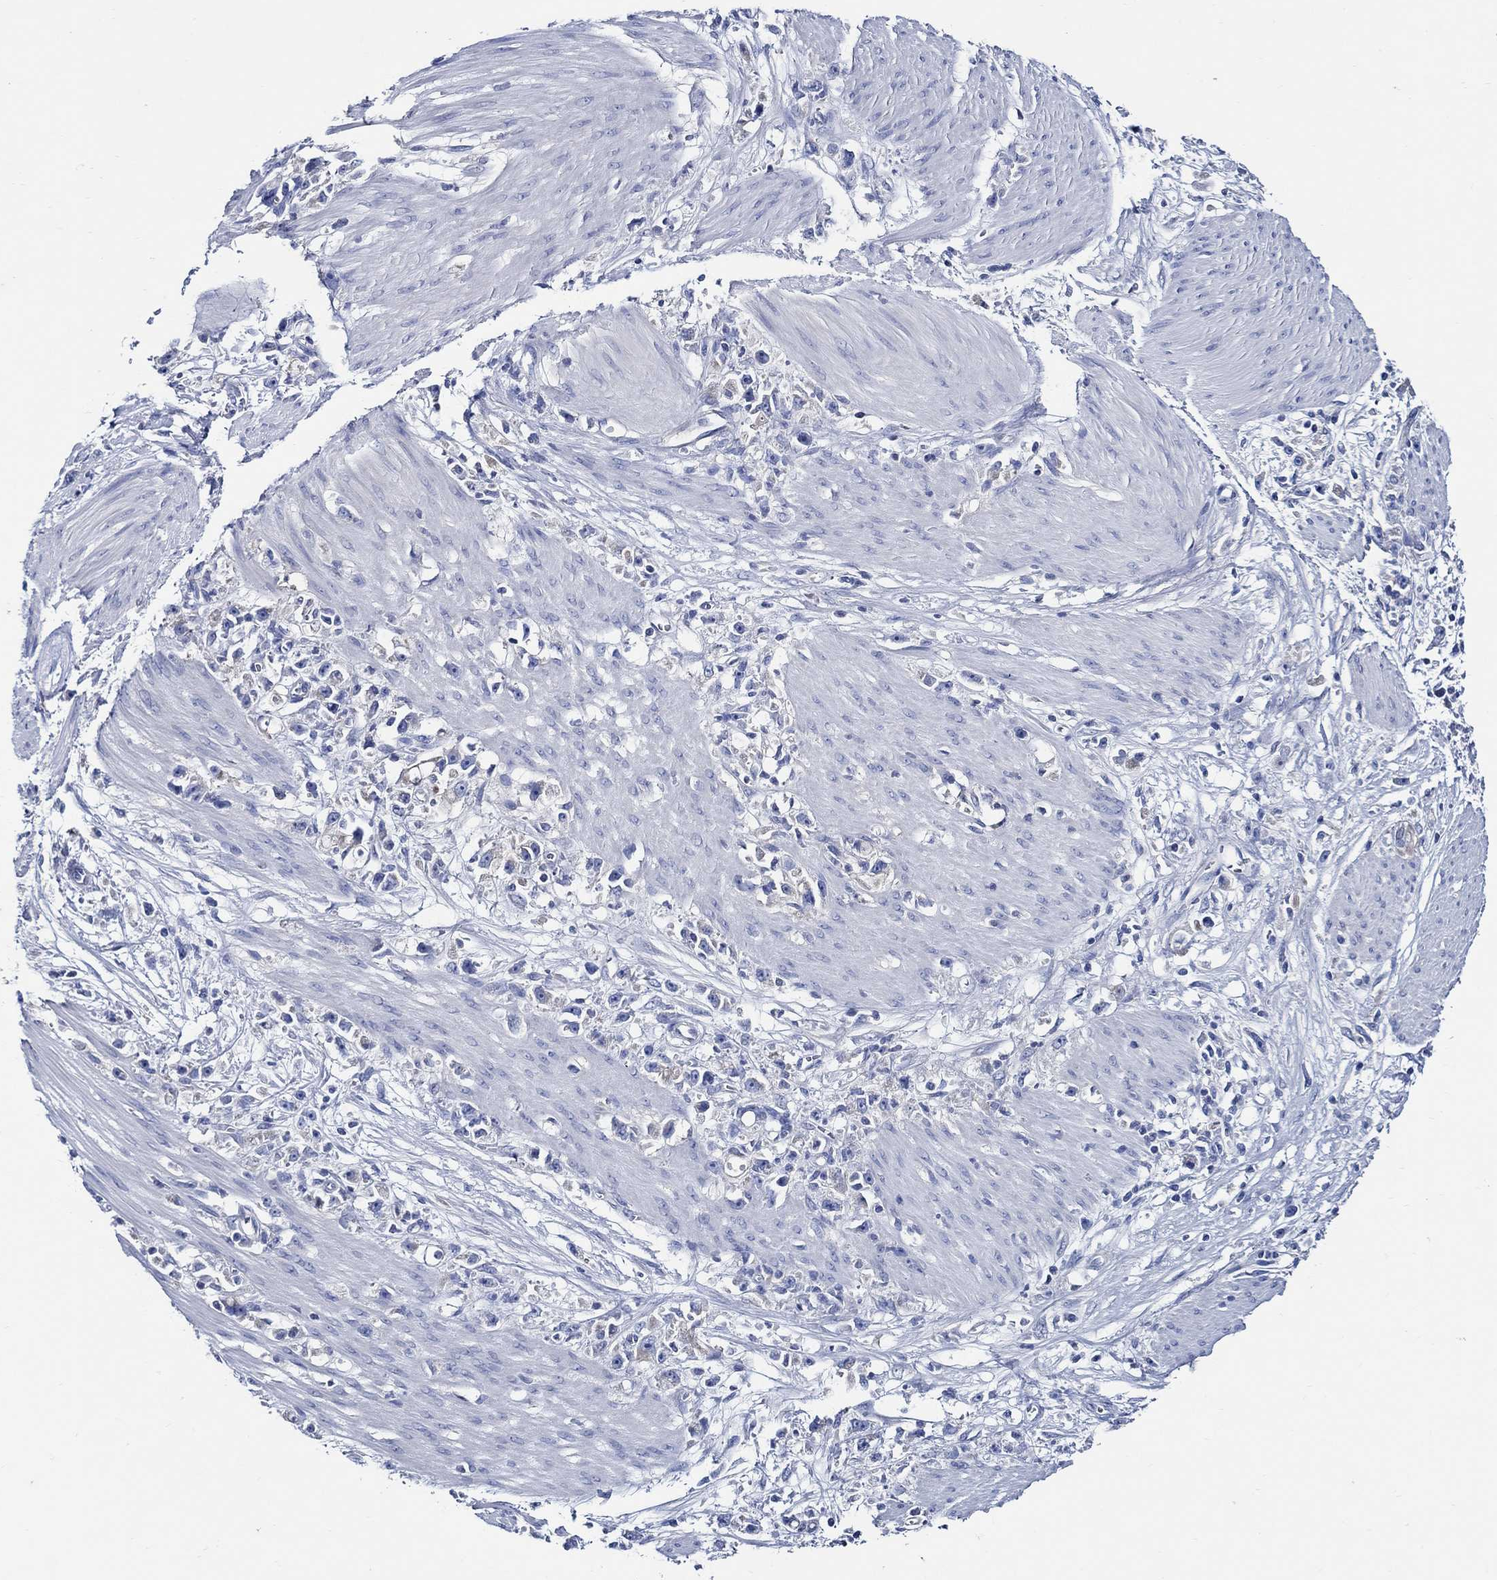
{"staining": {"intensity": "negative", "quantity": "none", "location": "none"}, "tissue": "stomach cancer", "cell_type": "Tumor cells", "image_type": "cancer", "snomed": [{"axis": "morphology", "description": "Adenocarcinoma, NOS"}, {"axis": "topography", "description": "Stomach"}], "caption": "Protein analysis of stomach cancer (adenocarcinoma) shows no significant positivity in tumor cells.", "gene": "SKOR1", "patient": {"sex": "female", "age": 59}}